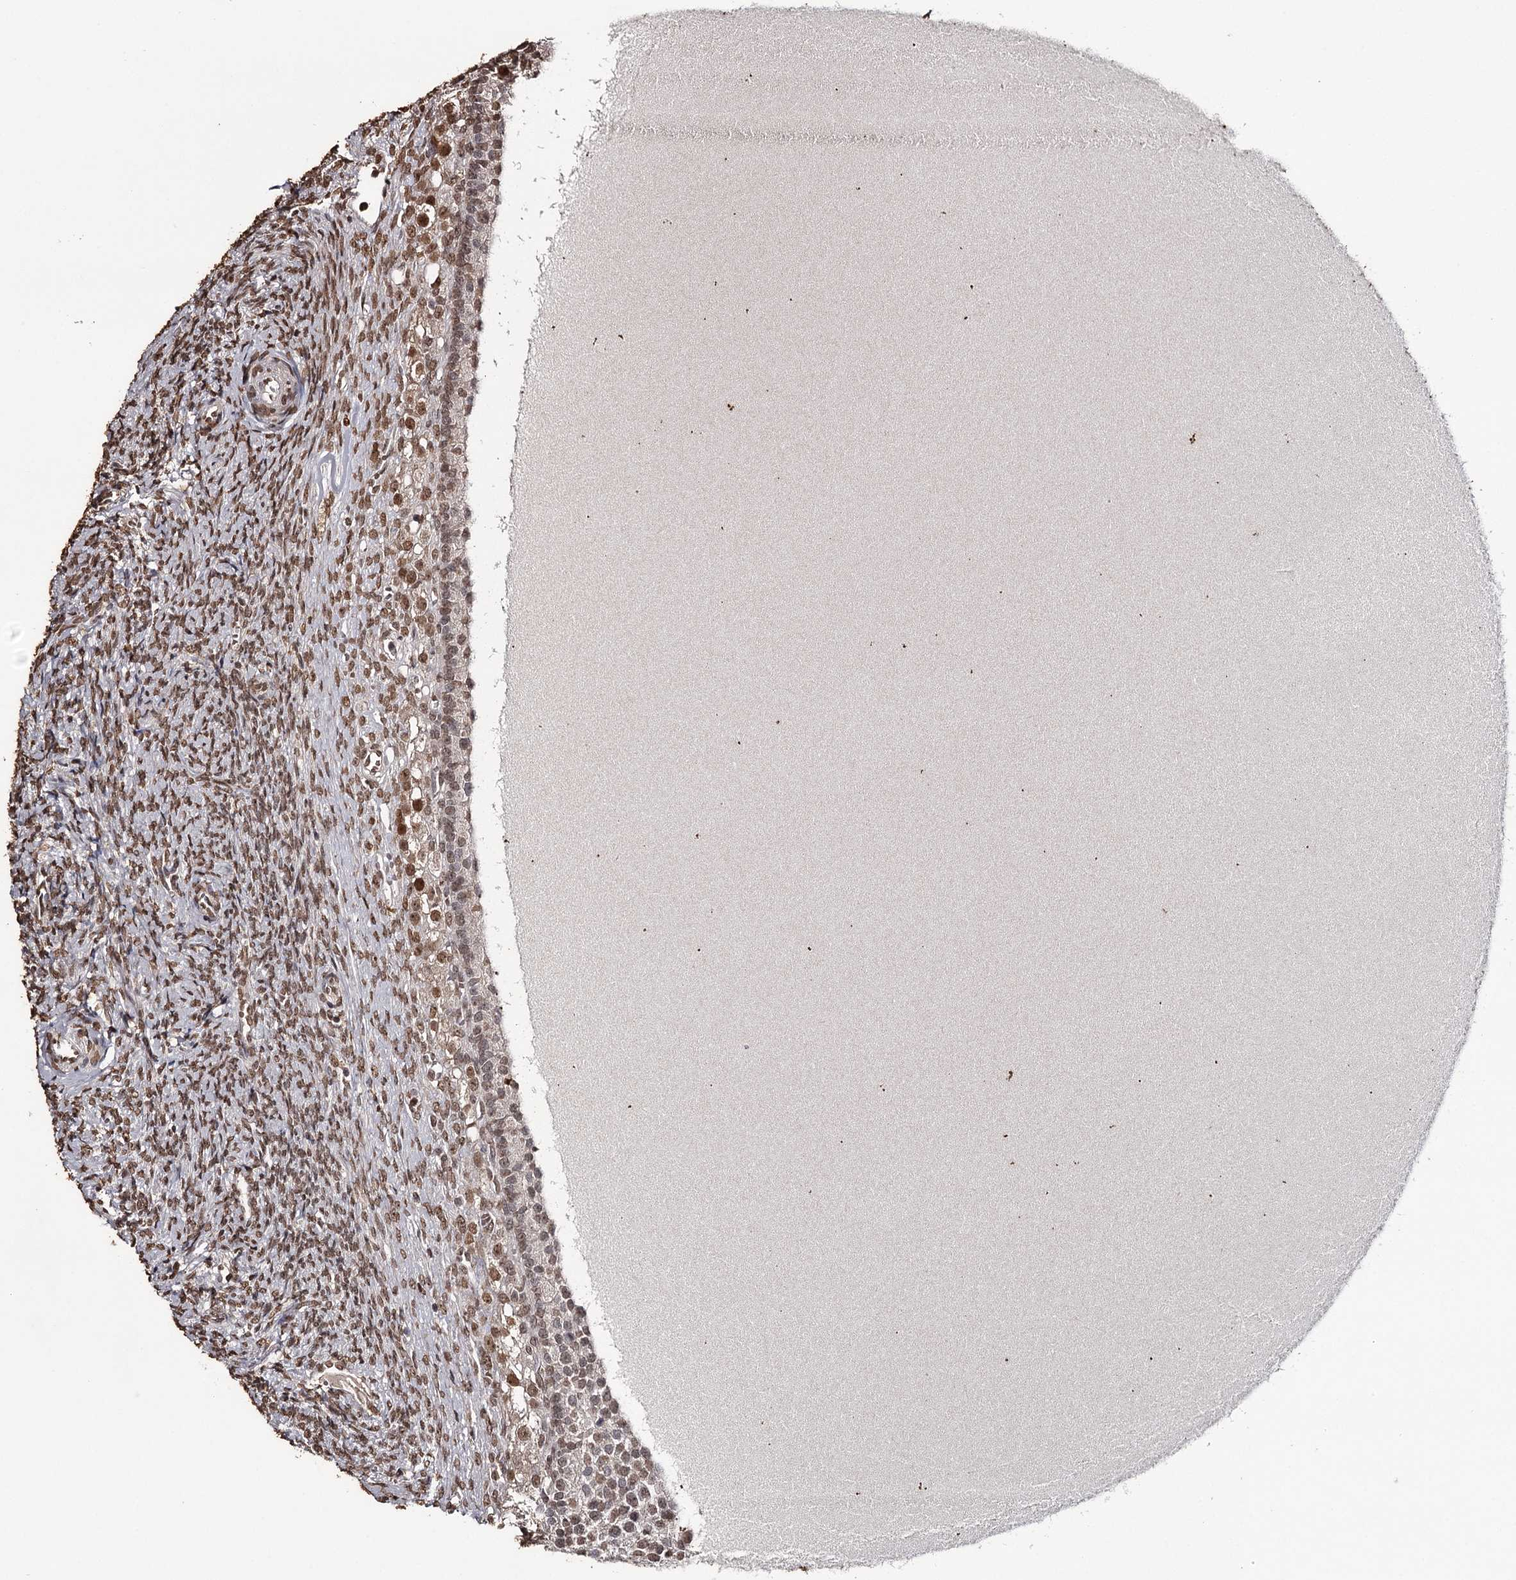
{"staining": {"intensity": "moderate", "quantity": ">75%", "location": "nuclear"}, "tissue": "ovary", "cell_type": "Ovarian stroma cells", "image_type": "normal", "snomed": [{"axis": "morphology", "description": "Normal tissue, NOS"}, {"axis": "topography", "description": "Ovary"}], "caption": "Ovary stained with immunohistochemistry (IHC) shows moderate nuclear expression in about >75% of ovarian stroma cells. (Stains: DAB in brown, nuclei in blue, Microscopy: brightfield microscopy at high magnification).", "gene": "THYN1", "patient": {"sex": "female", "age": 41}}